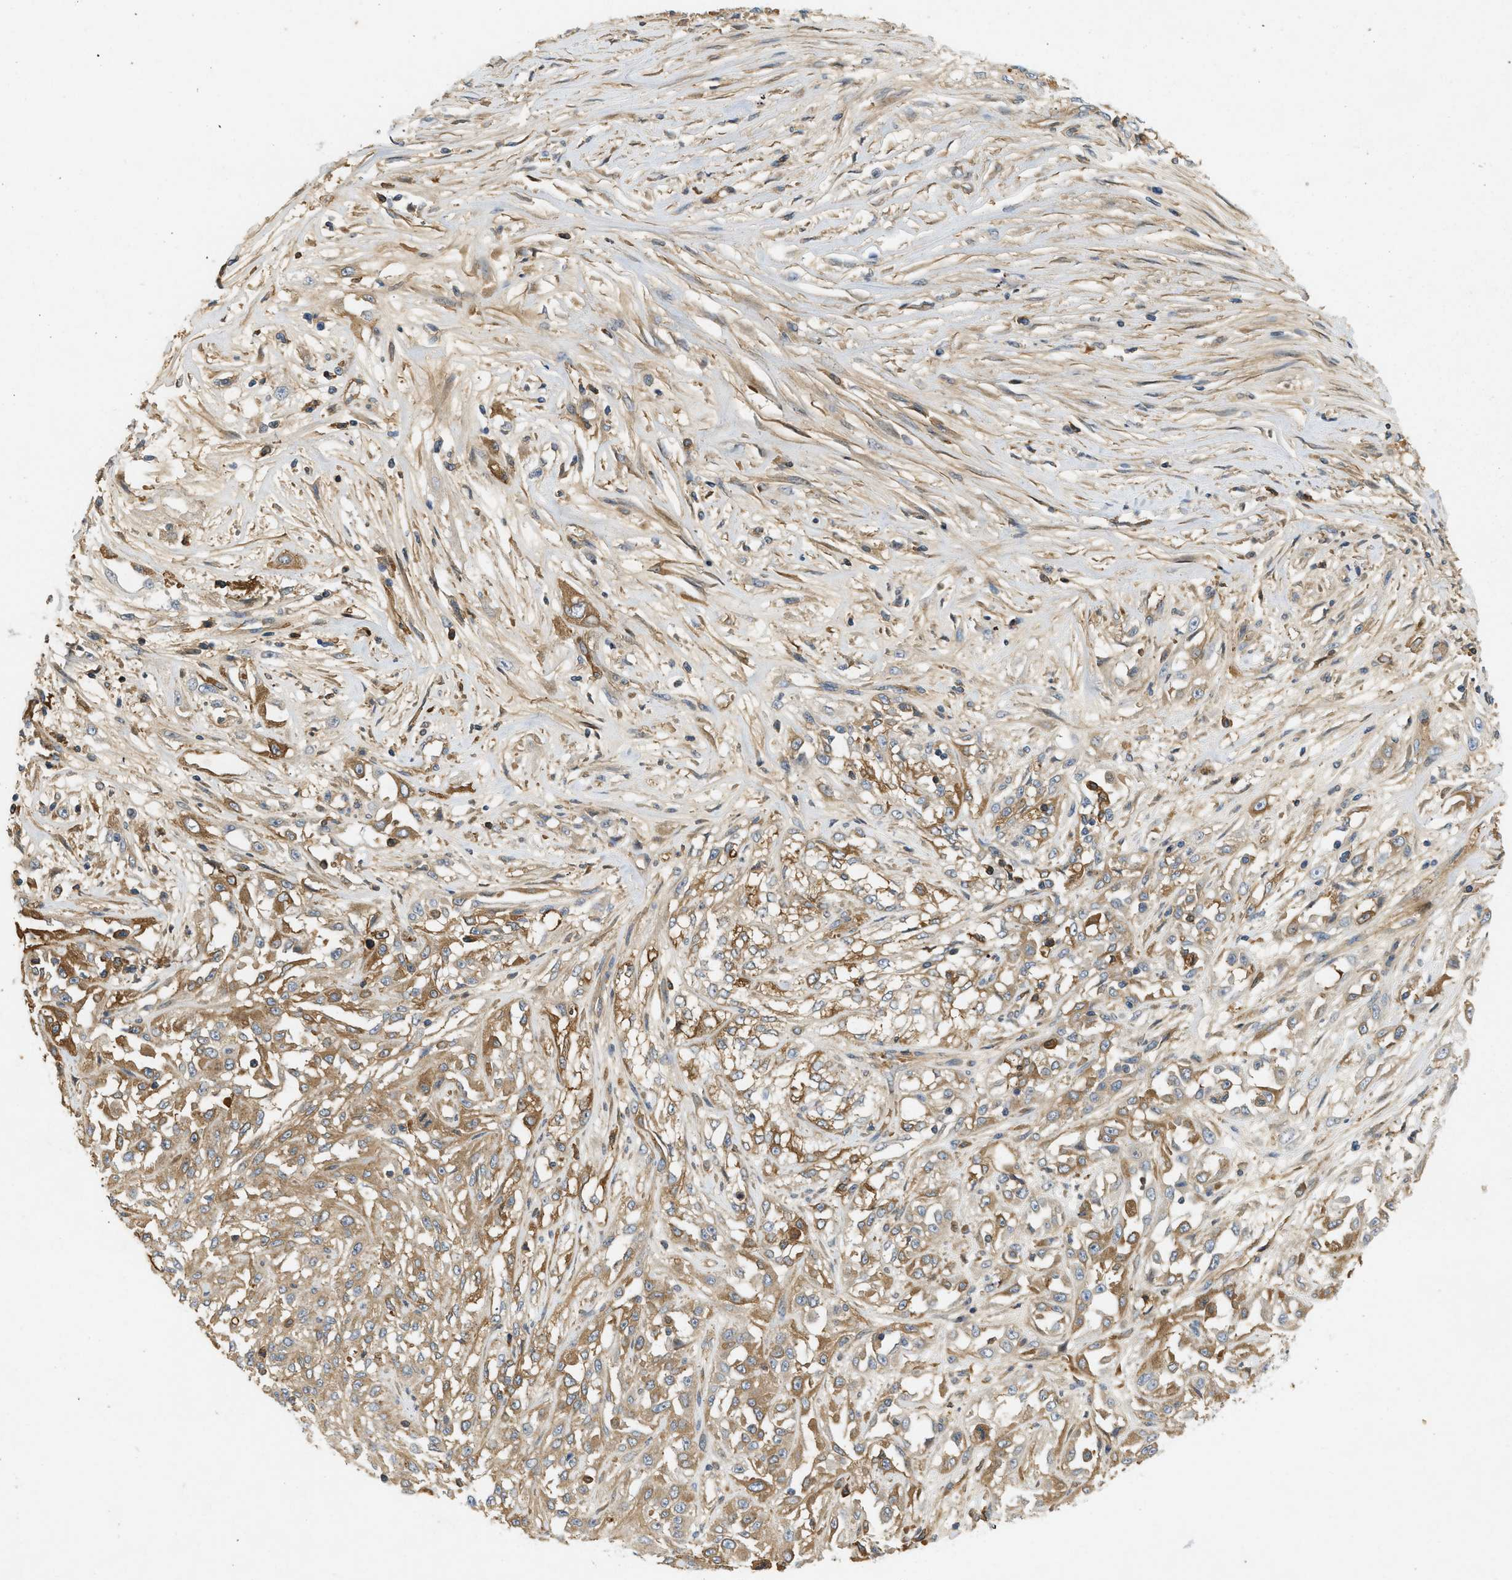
{"staining": {"intensity": "moderate", "quantity": ">75%", "location": "cytoplasmic/membranous"}, "tissue": "skin cancer", "cell_type": "Tumor cells", "image_type": "cancer", "snomed": [{"axis": "morphology", "description": "Squamous cell carcinoma, NOS"}, {"axis": "morphology", "description": "Squamous cell carcinoma, metastatic, NOS"}, {"axis": "topography", "description": "Skin"}, {"axis": "topography", "description": "Lymph node"}], "caption": "A high-resolution image shows immunohistochemistry staining of metastatic squamous cell carcinoma (skin), which demonstrates moderate cytoplasmic/membranous staining in approximately >75% of tumor cells.", "gene": "F8", "patient": {"sex": "male", "age": 75}}